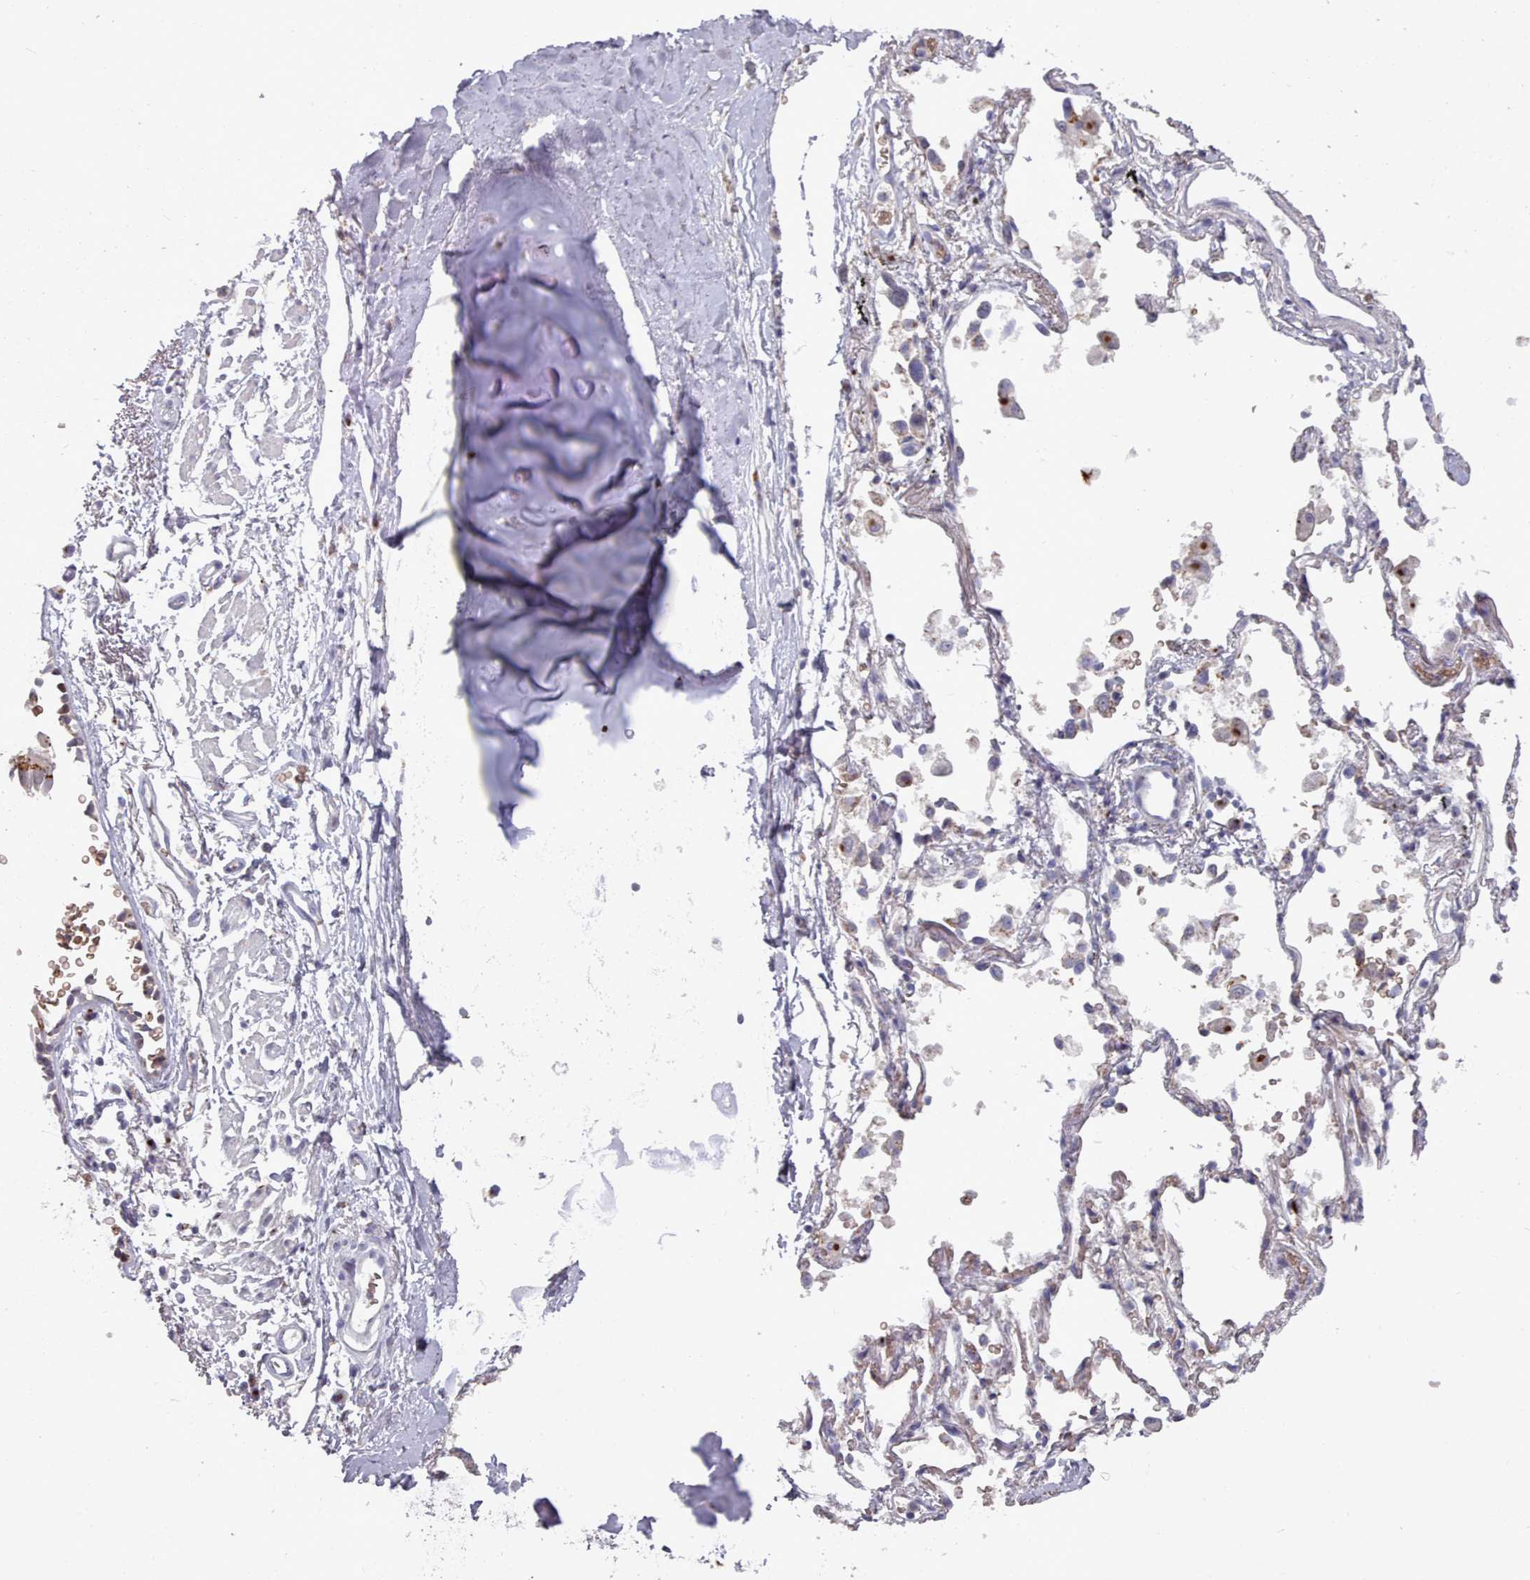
{"staining": {"intensity": "negative", "quantity": "none", "location": "none"}, "tissue": "soft tissue", "cell_type": "Chondrocytes", "image_type": "normal", "snomed": [{"axis": "morphology", "description": "Normal tissue, NOS"}, {"axis": "topography", "description": "Cartilage tissue"}], "caption": "IHC of benign soft tissue demonstrates no staining in chondrocytes. Nuclei are stained in blue.", "gene": "MAN1B1", "patient": {"sex": "male", "age": 73}}